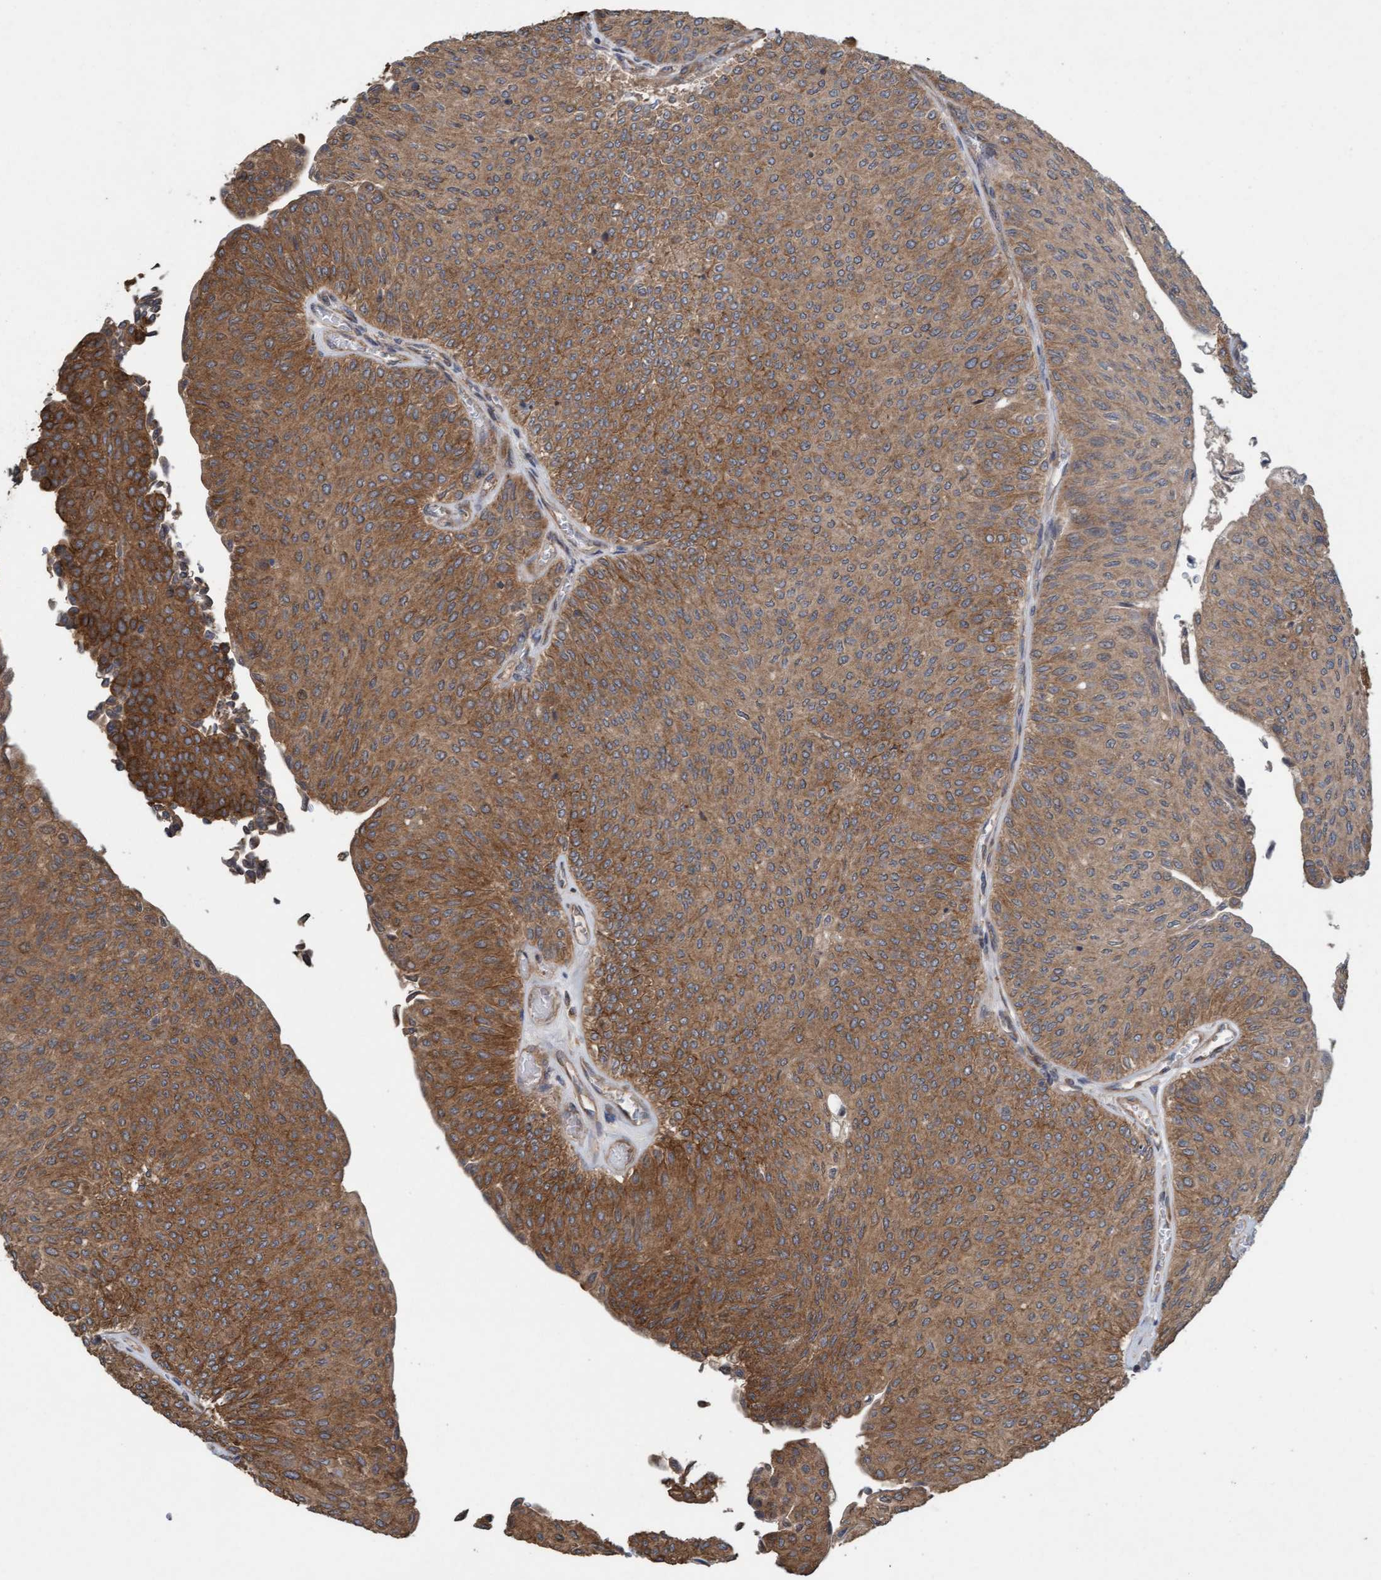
{"staining": {"intensity": "strong", "quantity": ">75%", "location": "cytoplasmic/membranous"}, "tissue": "urothelial cancer", "cell_type": "Tumor cells", "image_type": "cancer", "snomed": [{"axis": "morphology", "description": "Urothelial carcinoma, Low grade"}, {"axis": "topography", "description": "Urinary bladder"}], "caption": "Human low-grade urothelial carcinoma stained with a protein marker demonstrates strong staining in tumor cells.", "gene": "CDC42EP4", "patient": {"sex": "male", "age": 78}}